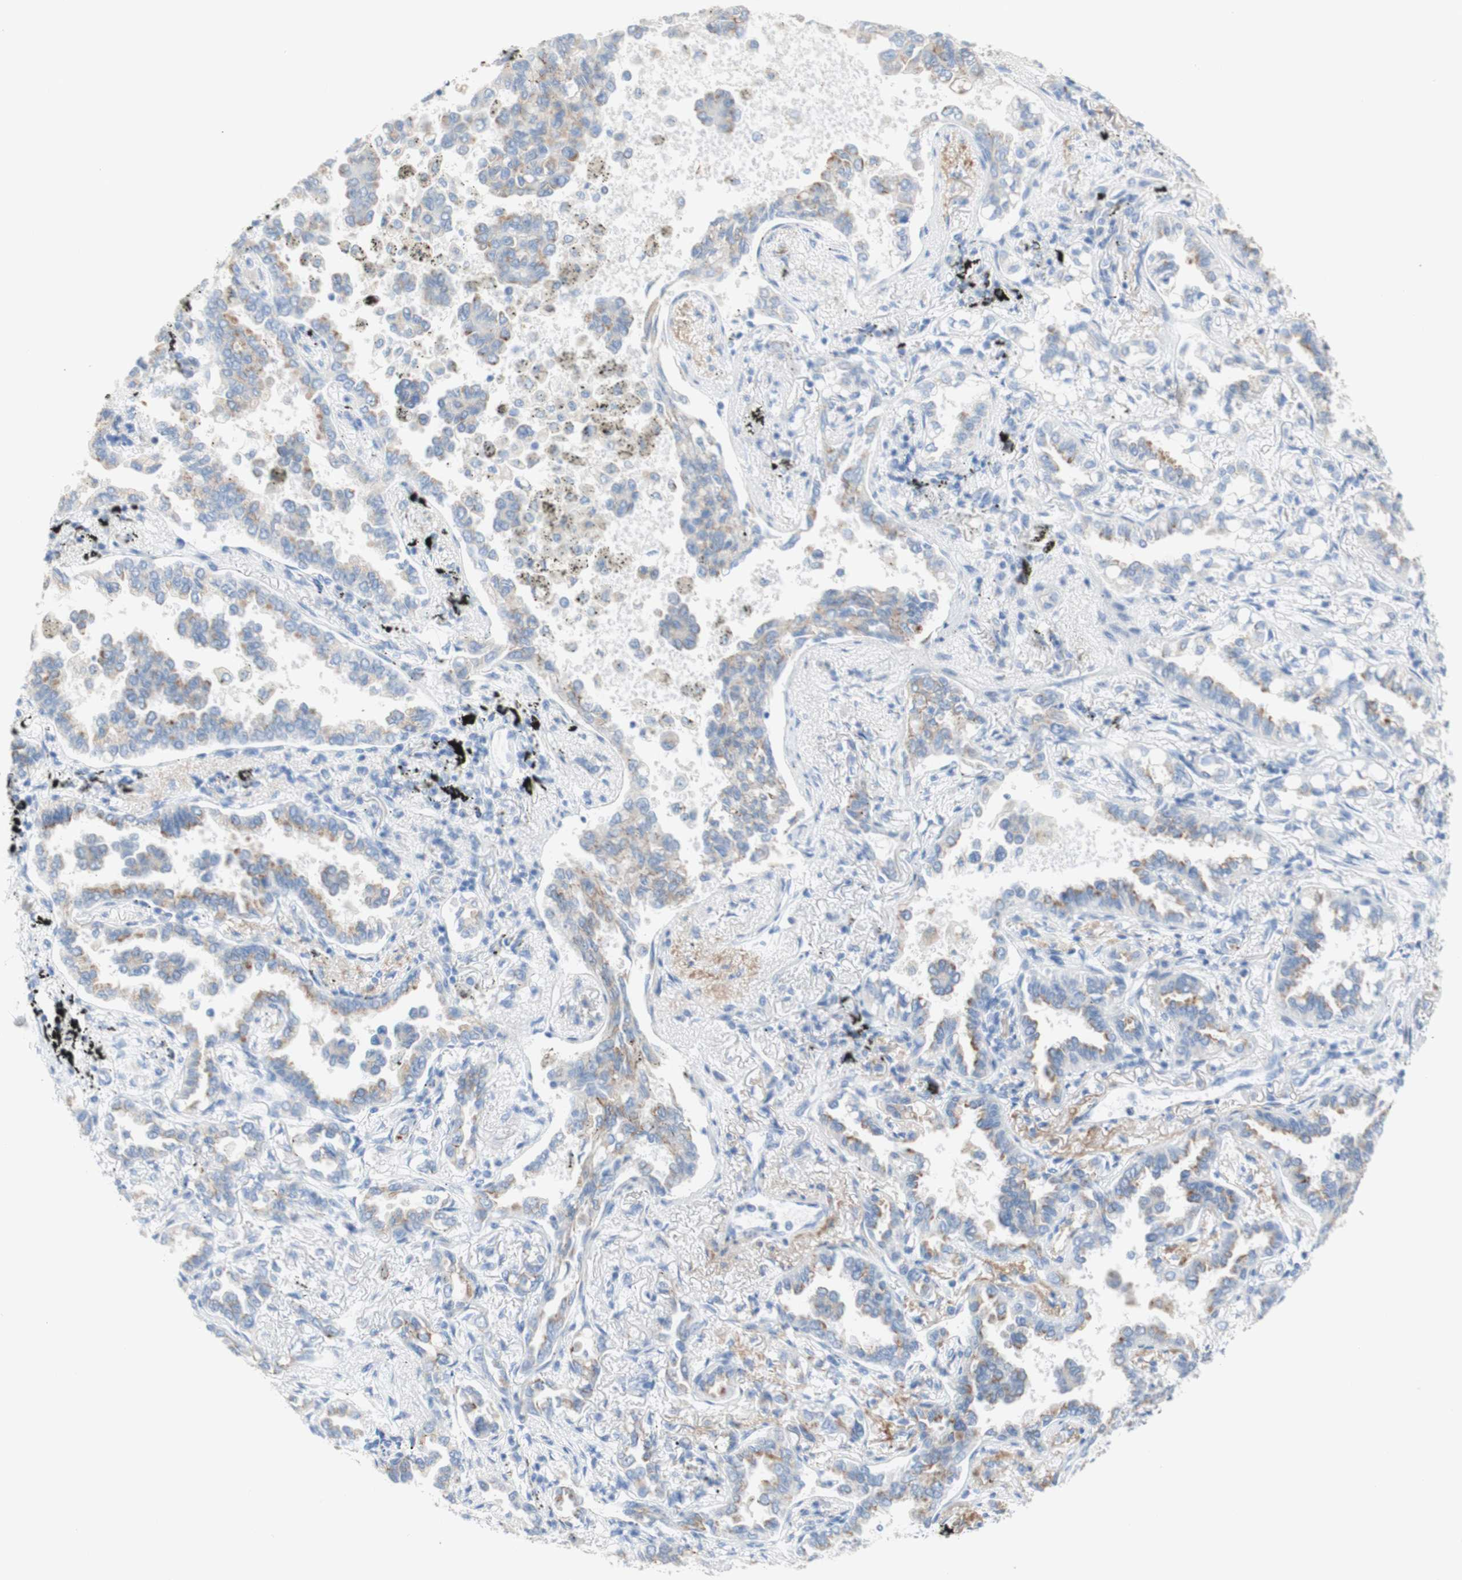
{"staining": {"intensity": "moderate", "quantity": "25%-75%", "location": "cytoplasmic/membranous"}, "tissue": "lung cancer", "cell_type": "Tumor cells", "image_type": "cancer", "snomed": [{"axis": "morphology", "description": "Normal tissue, NOS"}, {"axis": "morphology", "description": "Adenocarcinoma, NOS"}, {"axis": "topography", "description": "Lung"}], "caption": "High-power microscopy captured an IHC histopathology image of lung cancer (adenocarcinoma), revealing moderate cytoplasmic/membranous expression in about 25%-75% of tumor cells. The staining was performed using DAB to visualize the protein expression in brown, while the nuclei were stained in blue with hematoxylin (Magnification: 20x).", "gene": "DSC2", "patient": {"sex": "male", "age": 59}}